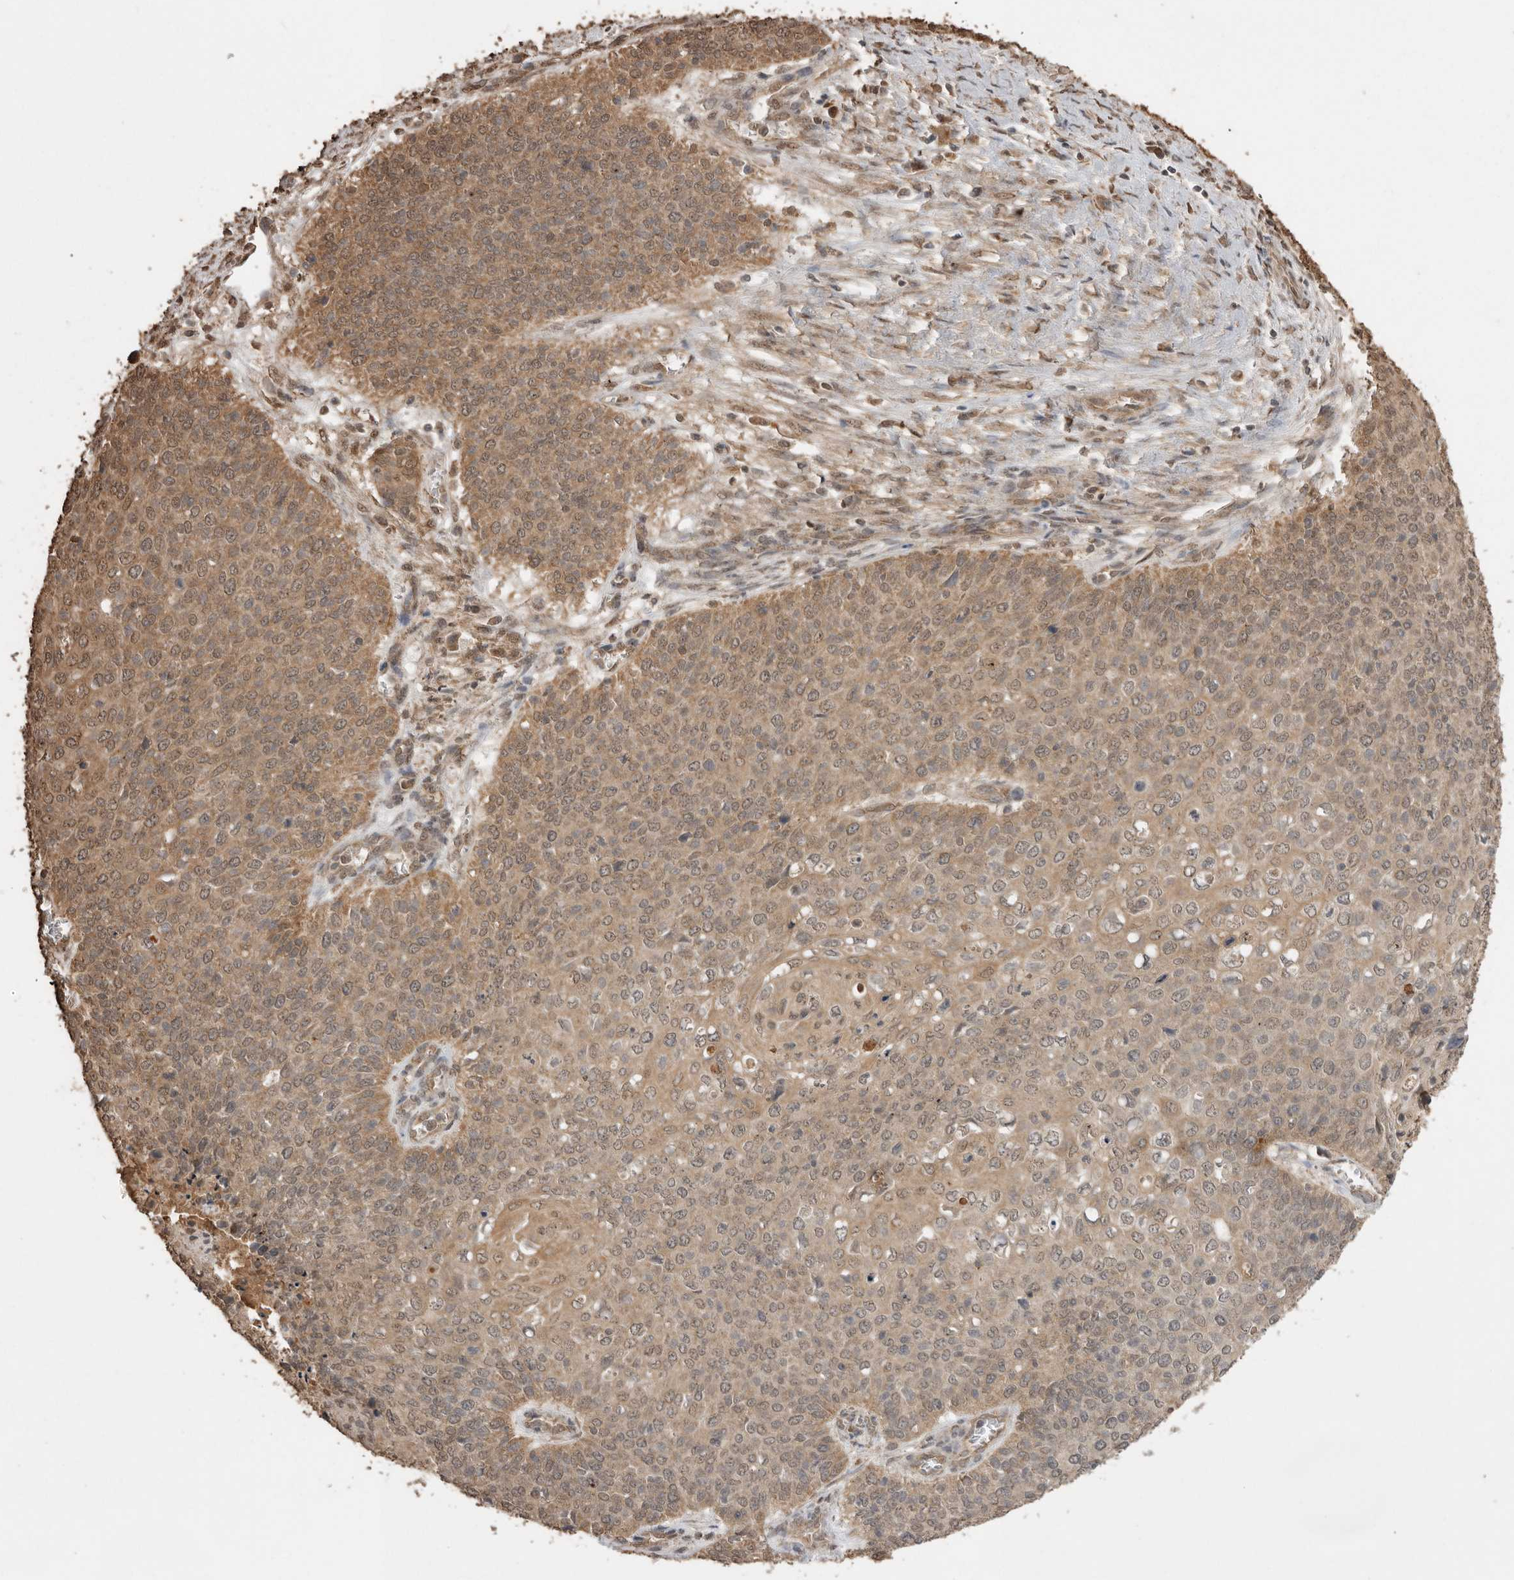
{"staining": {"intensity": "moderate", "quantity": ">75%", "location": "cytoplasmic/membranous,nuclear"}, "tissue": "cervical cancer", "cell_type": "Tumor cells", "image_type": "cancer", "snomed": [{"axis": "morphology", "description": "Squamous cell carcinoma, NOS"}, {"axis": "topography", "description": "Cervix"}], "caption": "Immunohistochemical staining of cervical squamous cell carcinoma reveals medium levels of moderate cytoplasmic/membranous and nuclear expression in approximately >75% of tumor cells.", "gene": "JAG2", "patient": {"sex": "female", "age": 39}}